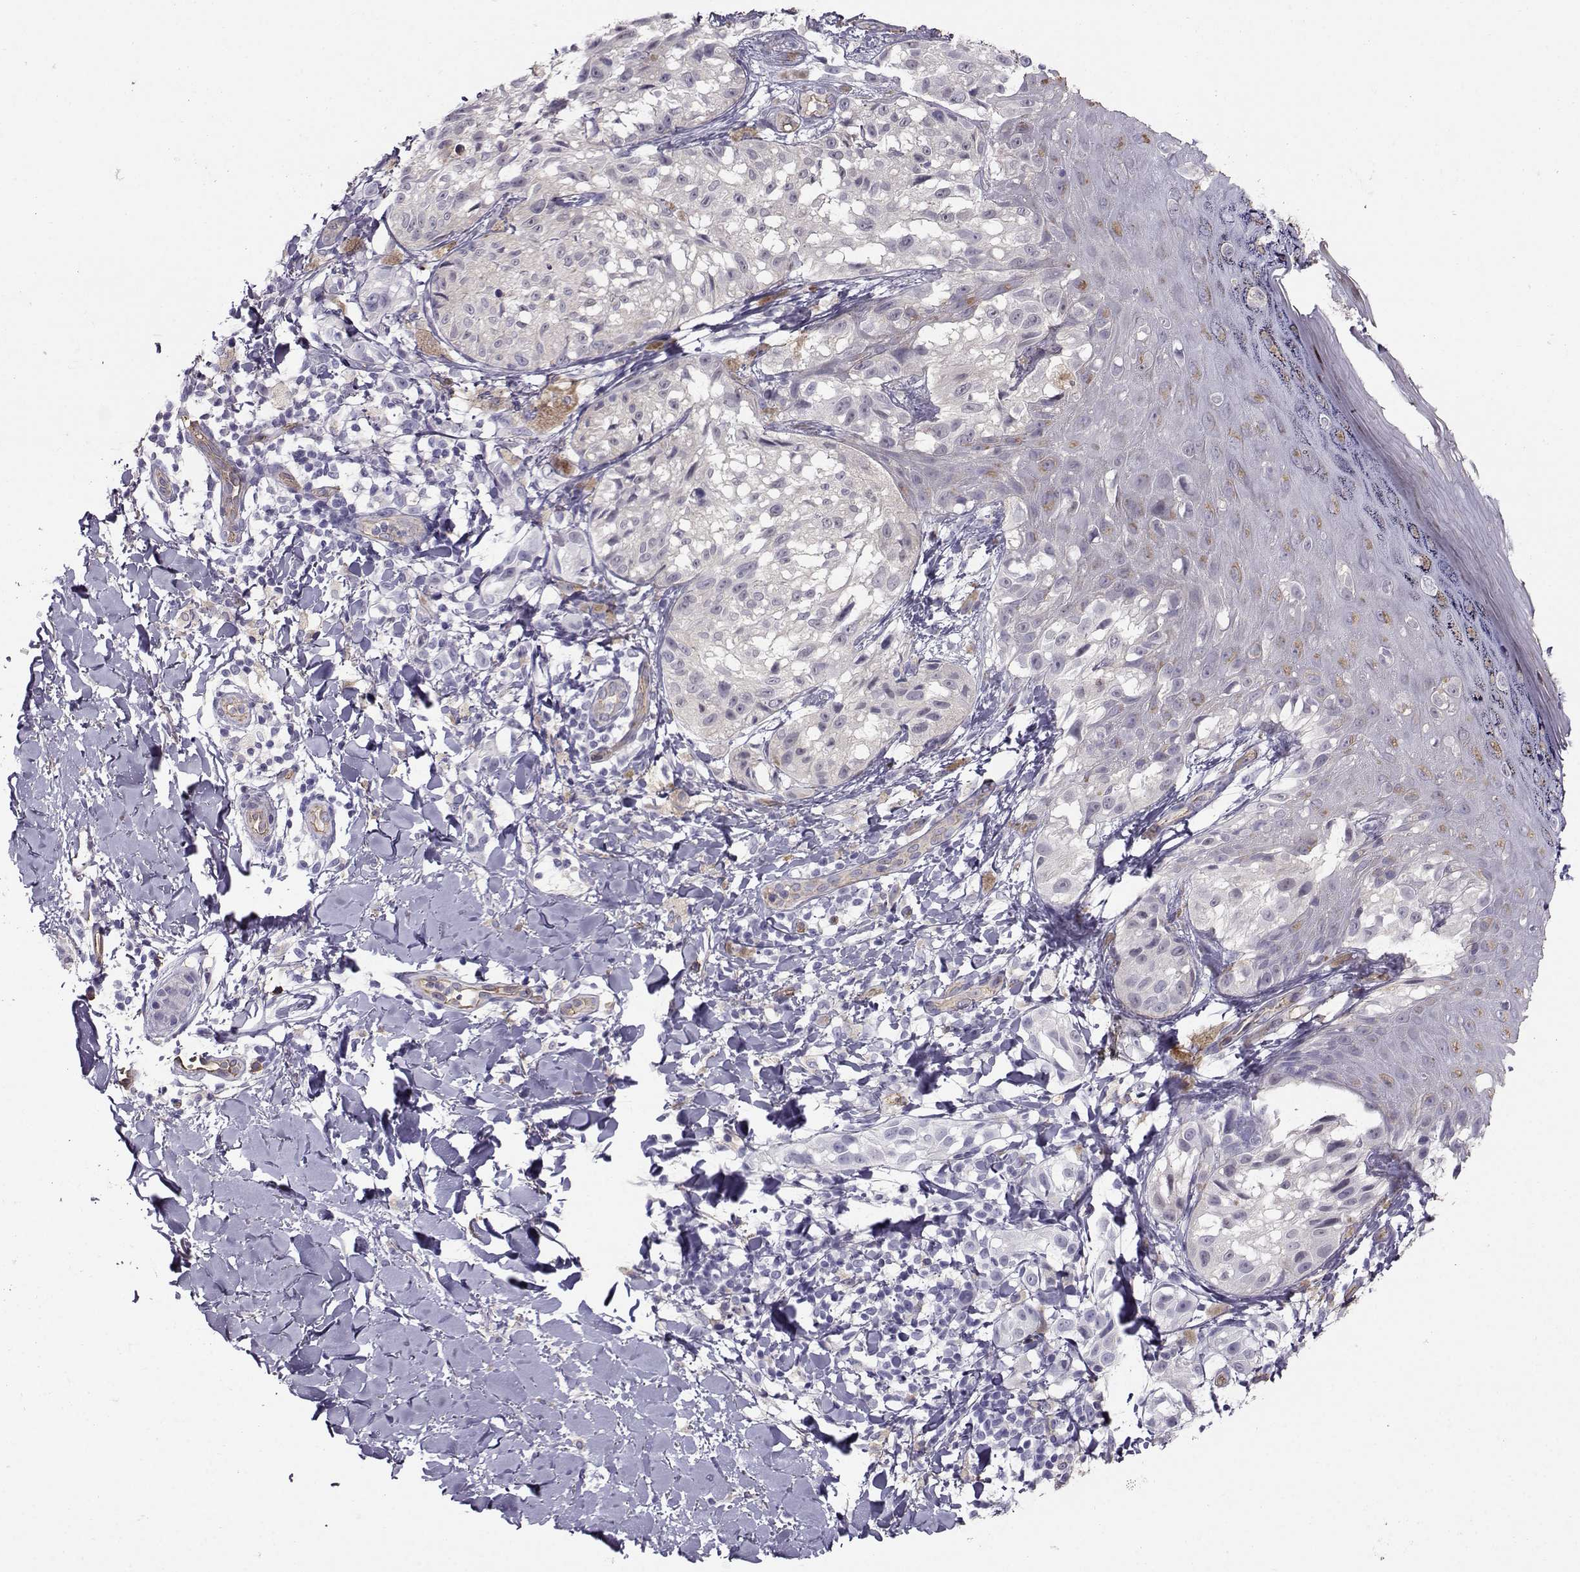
{"staining": {"intensity": "negative", "quantity": "none", "location": "none"}, "tissue": "melanoma", "cell_type": "Tumor cells", "image_type": "cancer", "snomed": [{"axis": "morphology", "description": "Malignant melanoma, NOS"}, {"axis": "topography", "description": "Skin"}], "caption": "Immunohistochemistry photomicrograph of neoplastic tissue: human melanoma stained with DAB (3,3'-diaminobenzidine) exhibits no significant protein positivity in tumor cells.", "gene": "CLUL1", "patient": {"sex": "male", "age": 36}}